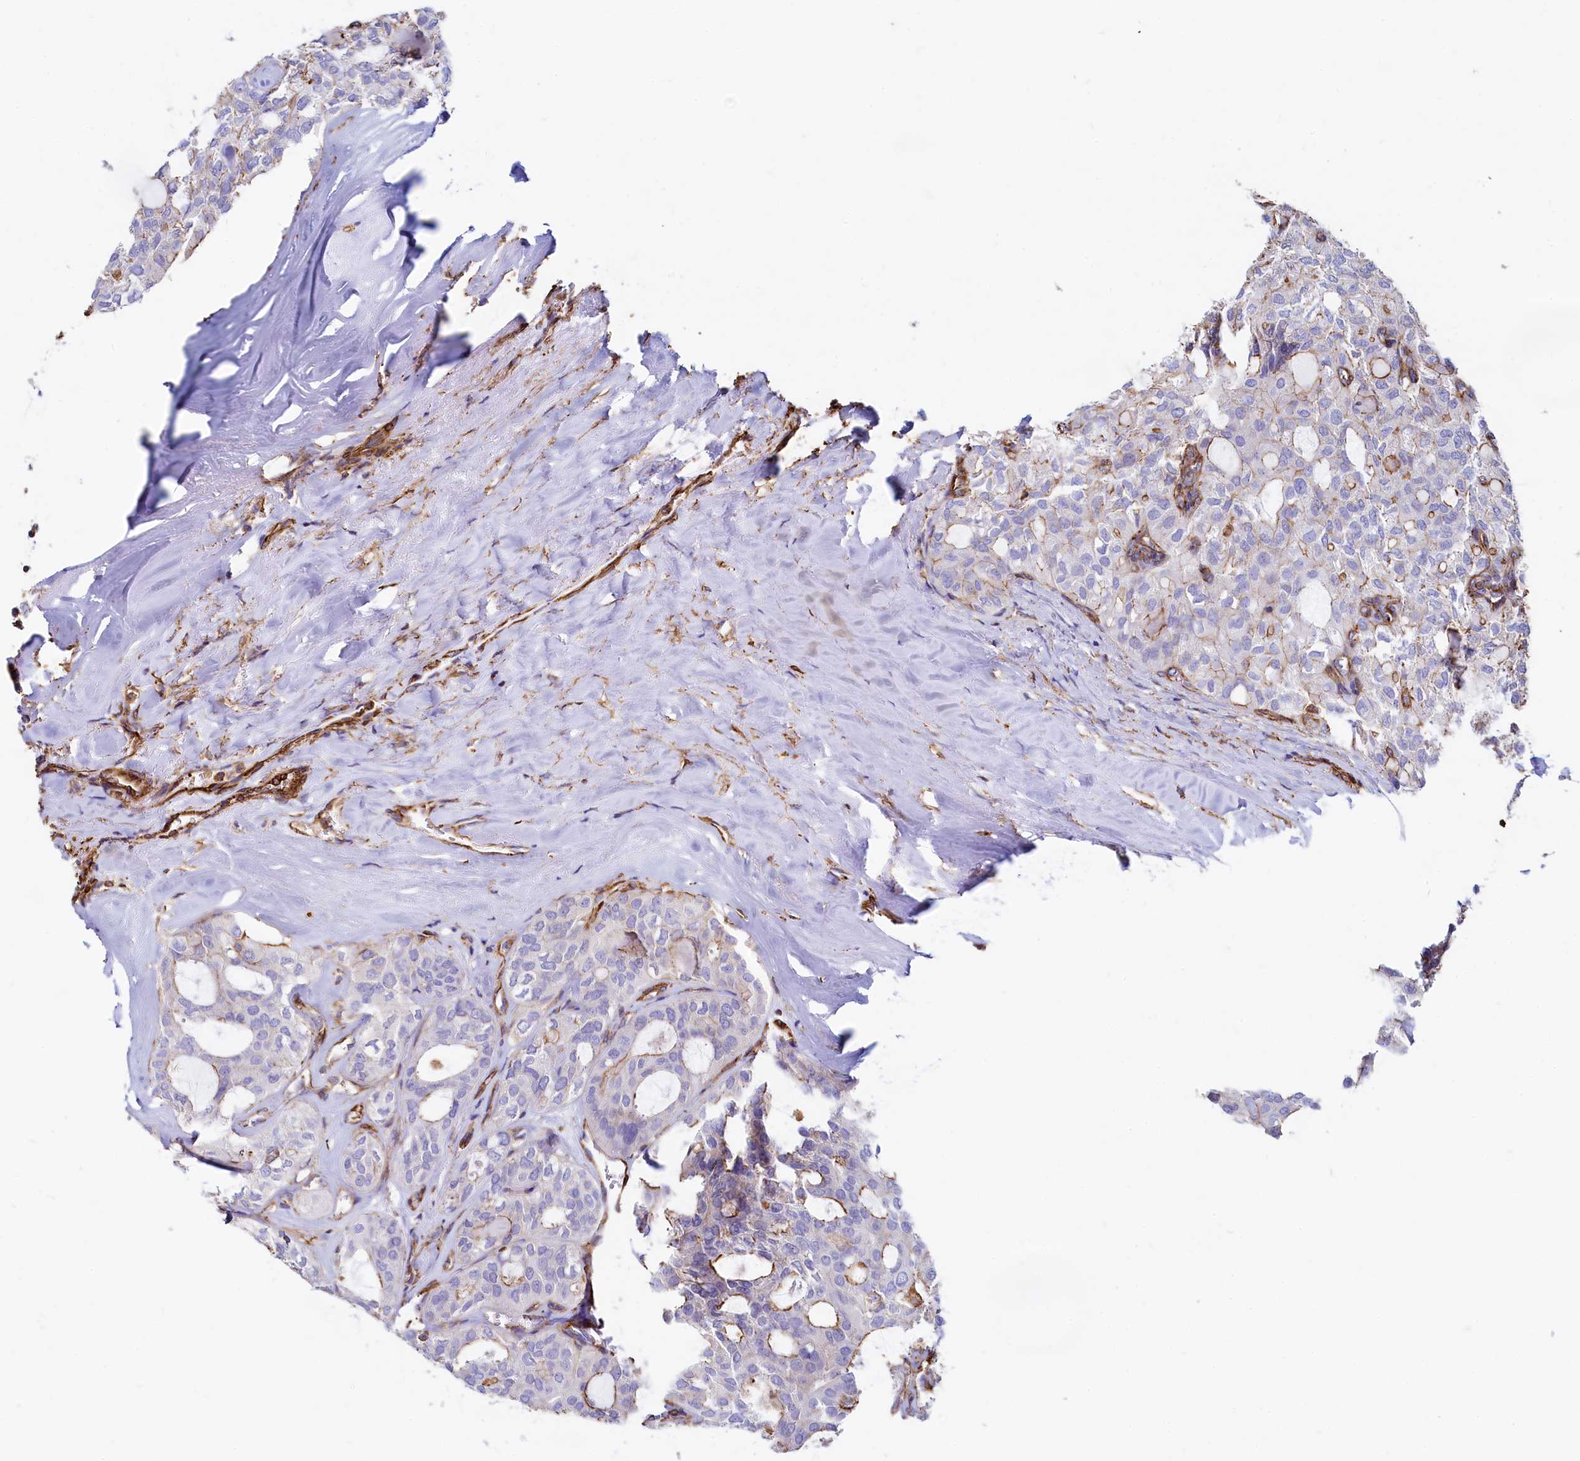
{"staining": {"intensity": "moderate", "quantity": "<25%", "location": "cytoplasmic/membranous"}, "tissue": "thyroid cancer", "cell_type": "Tumor cells", "image_type": "cancer", "snomed": [{"axis": "morphology", "description": "Follicular adenoma carcinoma, NOS"}, {"axis": "topography", "description": "Thyroid gland"}], "caption": "Immunohistochemical staining of human thyroid cancer (follicular adenoma carcinoma) shows moderate cytoplasmic/membranous protein staining in approximately <25% of tumor cells.", "gene": "THBS1", "patient": {"sex": "male", "age": 75}}